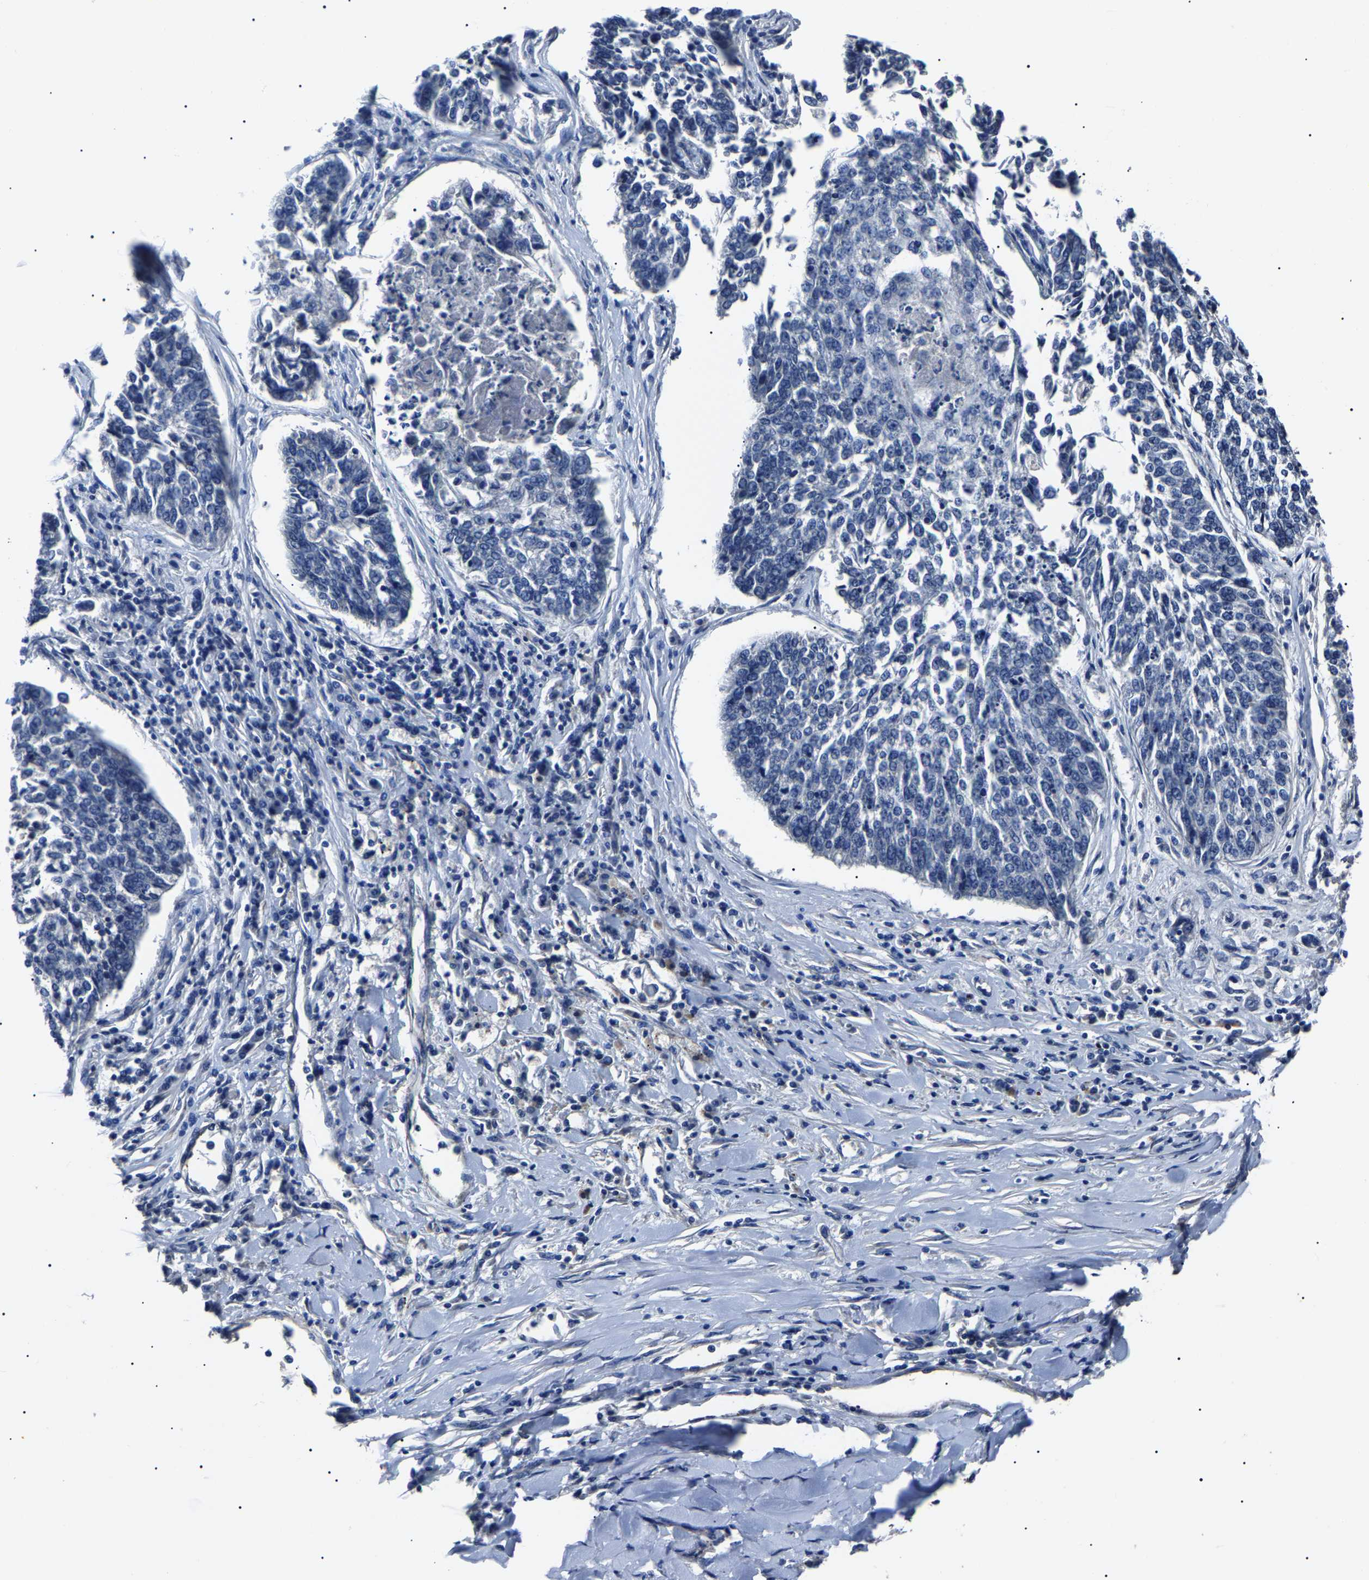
{"staining": {"intensity": "negative", "quantity": "none", "location": "none"}, "tissue": "lung cancer", "cell_type": "Tumor cells", "image_type": "cancer", "snomed": [{"axis": "morphology", "description": "Normal tissue, NOS"}, {"axis": "morphology", "description": "Squamous cell carcinoma, NOS"}, {"axis": "topography", "description": "Cartilage tissue"}, {"axis": "topography", "description": "Bronchus"}, {"axis": "topography", "description": "Lung"}], "caption": "High magnification brightfield microscopy of lung cancer (squamous cell carcinoma) stained with DAB (brown) and counterstained with hematoxylin (blue): tumor cells show no significant positivity.", "gene": "KLHL42", "patient": {"sex": "female", "age": 49}}